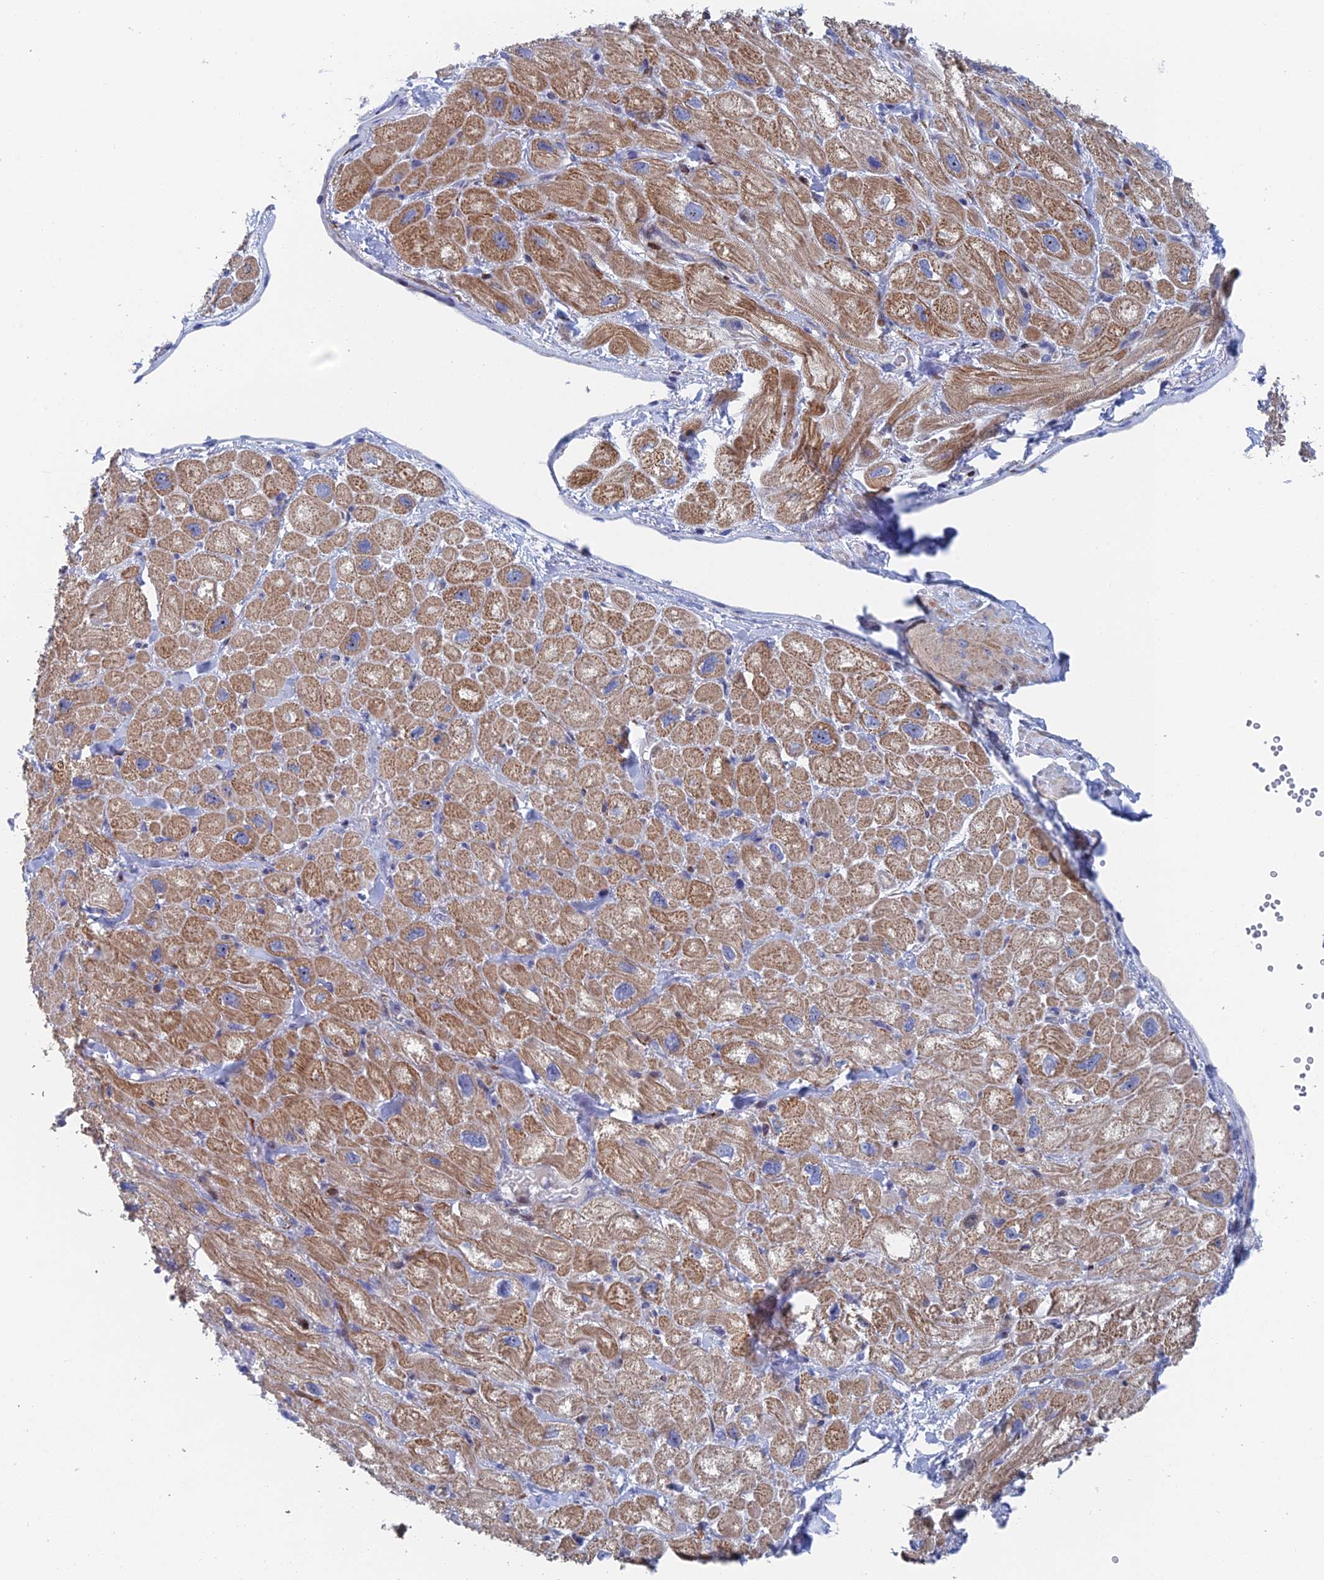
{"staining": {"intensity": "moderate", "quantity": ">75%", "location": "cytoplasmic/membranous"}, "tissue": "heart muscle", "cell_type": "Cardiomyocytes", "image_type": "normal", "snomed": [{"axis": "morphology", "description": "Normal tissue, NOS"}, {"axis": "topography", "description": "Heart"}], "caption": "A micrograph of heart muscle stained for a protein demonstrates moderate cytoplasmic/membranous brown staining in cardiomyocytes. The staining is performed using DAB (3,3'-diaminobenzidine) brown chromogen to label protein expression. The nuclei are counter-stained blue using hematoxylin.", "gene": "DRGX", "patient": {"sex": "male", "age": 65}}